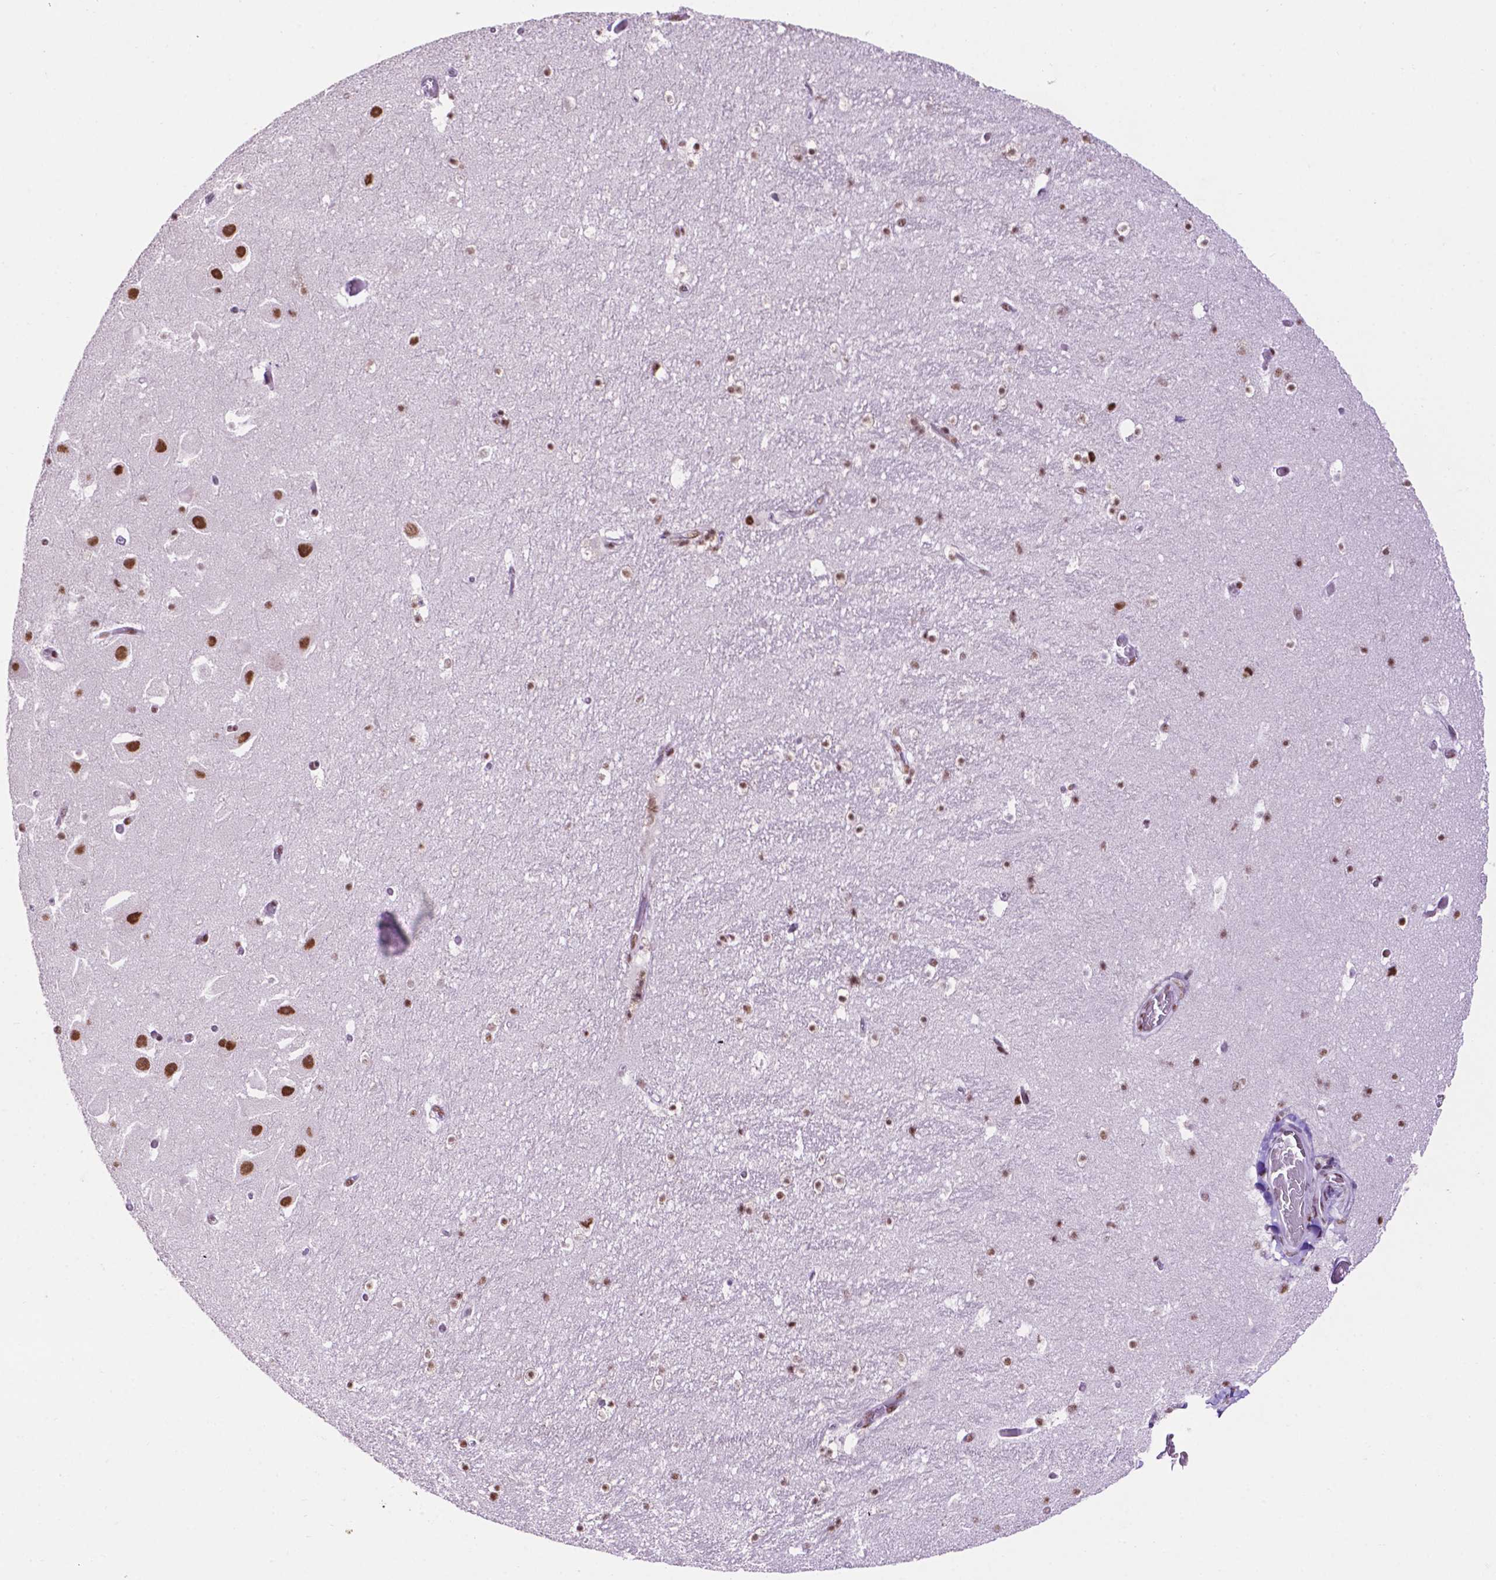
{"staining": {"intensity": "moderate", "quantity": "25%-75%", "location": "nuclear"}, "tissue": "hippocampus", "cell_type": "Glial cells", "image_type": "normal", "snomed": [{"axis": "morphology", "description": "Normal tissue, NOS"}, {"axis": "topography", "description": "Hippocampus"}], "caption": "A histopathology image of hippocampus stained for a protein shows moderate nuclear brown staining in glial cells. The protein of interest is shown in brown color, while the nuclei are stained blue.", "gene": "CCAR2", "patient": {"sex": "male", "age": 26}}